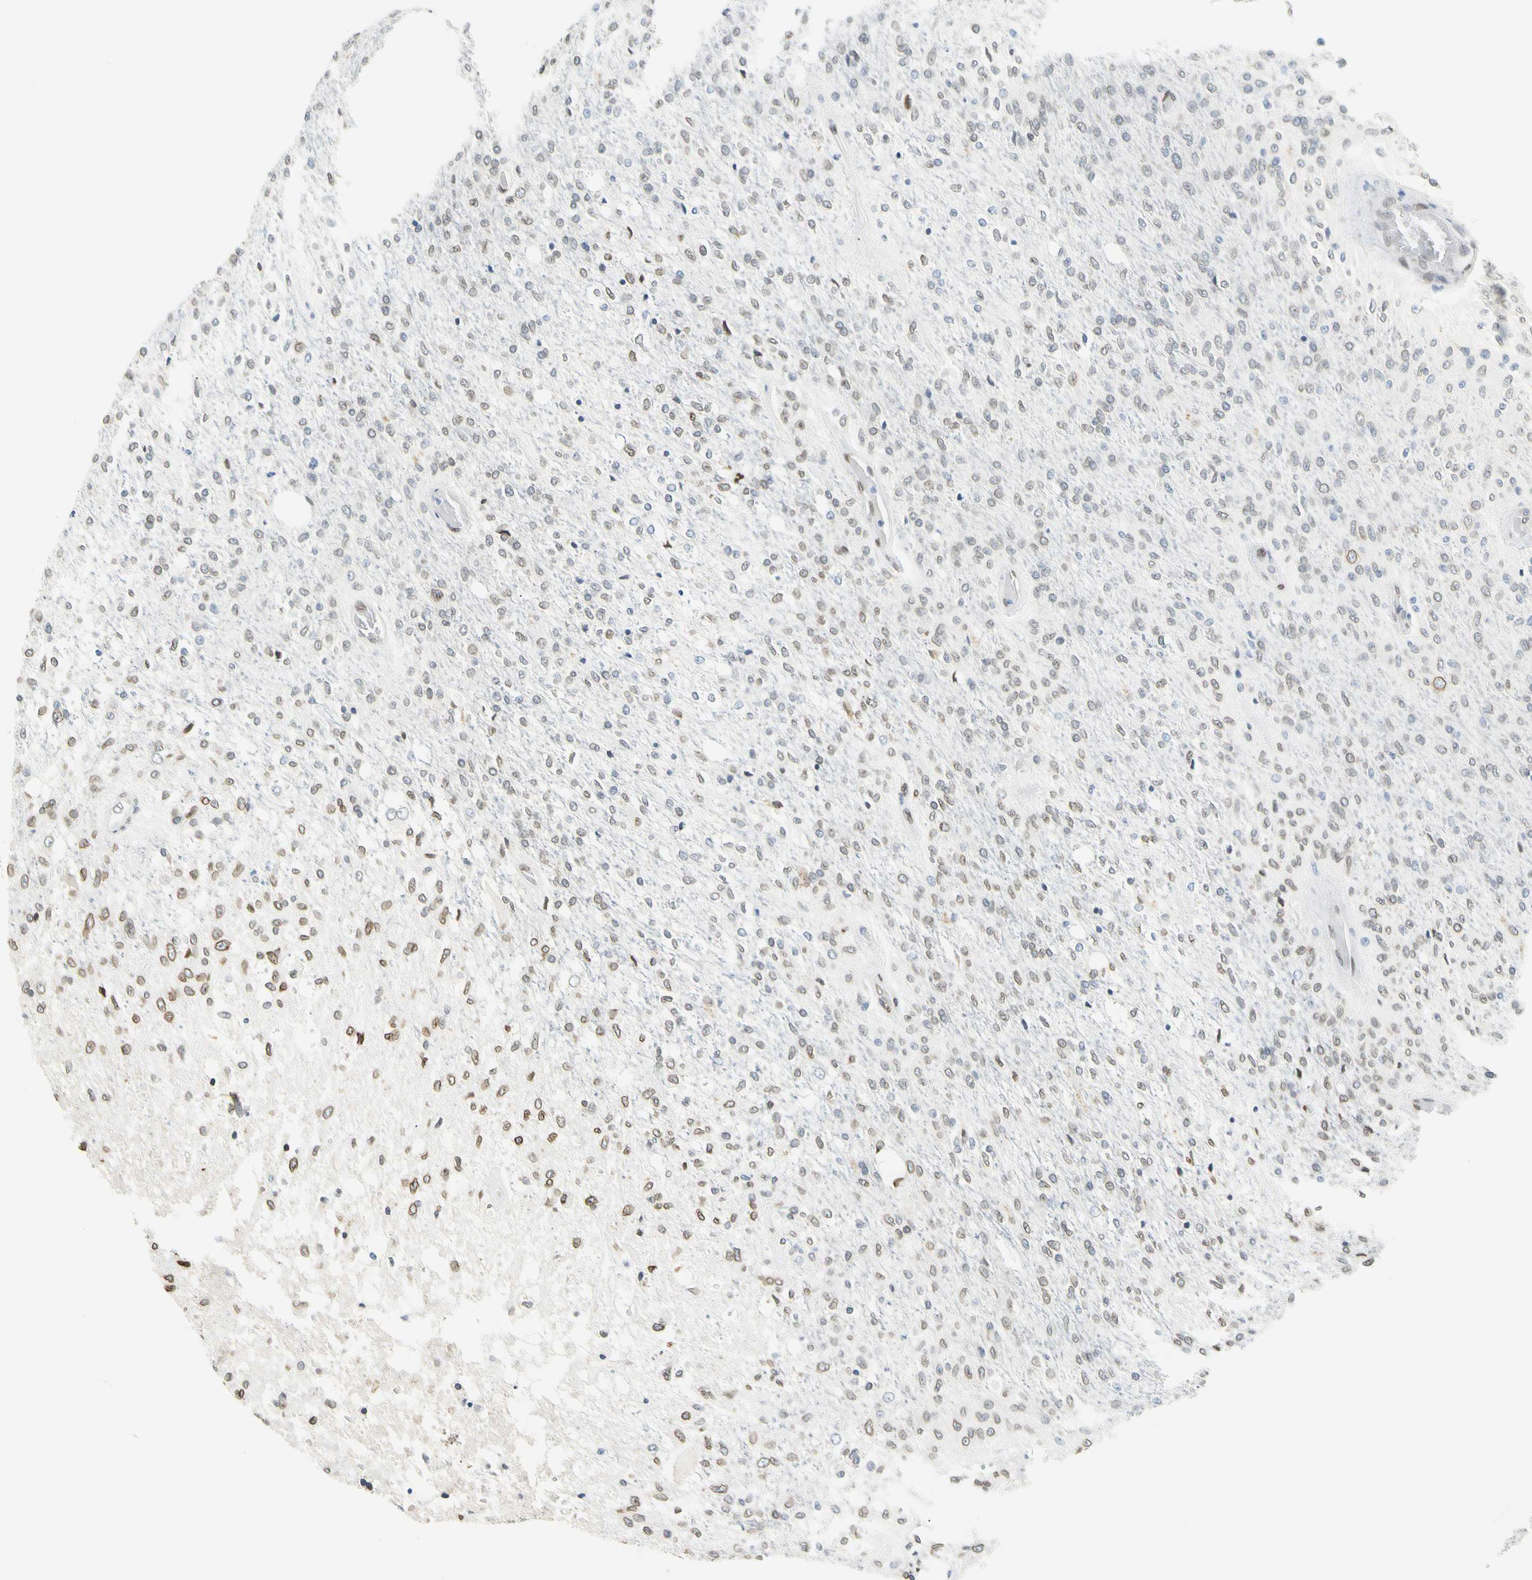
{"staining": {"intensity": "moderate", "quantity": "25%-75%", "location": "cytoplasmic/membranous,nuclear"}, "tissue": "glioma", "cell_type": "Tumor cells", "image_type": "cancer", "snomed": [{"axis": "morphology", "description": "Normal tissue, NOS"}, {"axis": "morphology", "description": "Glioma, malignant, High grade"}, {"axis": "topography", "description": "Cerebral cortex"}], "caption": "High-magnification brightfield microscopy of malignant high-grade glioma stained with DAB (brown) and counterstained with hematoxylin (blue). tumor cells exhibit moderate cytoplasmic/membranous and nuclear positivity is present in approximately25%-75% of cells.", "gene": "SUN1", "patient": {"sex": "male", "age": 77}}